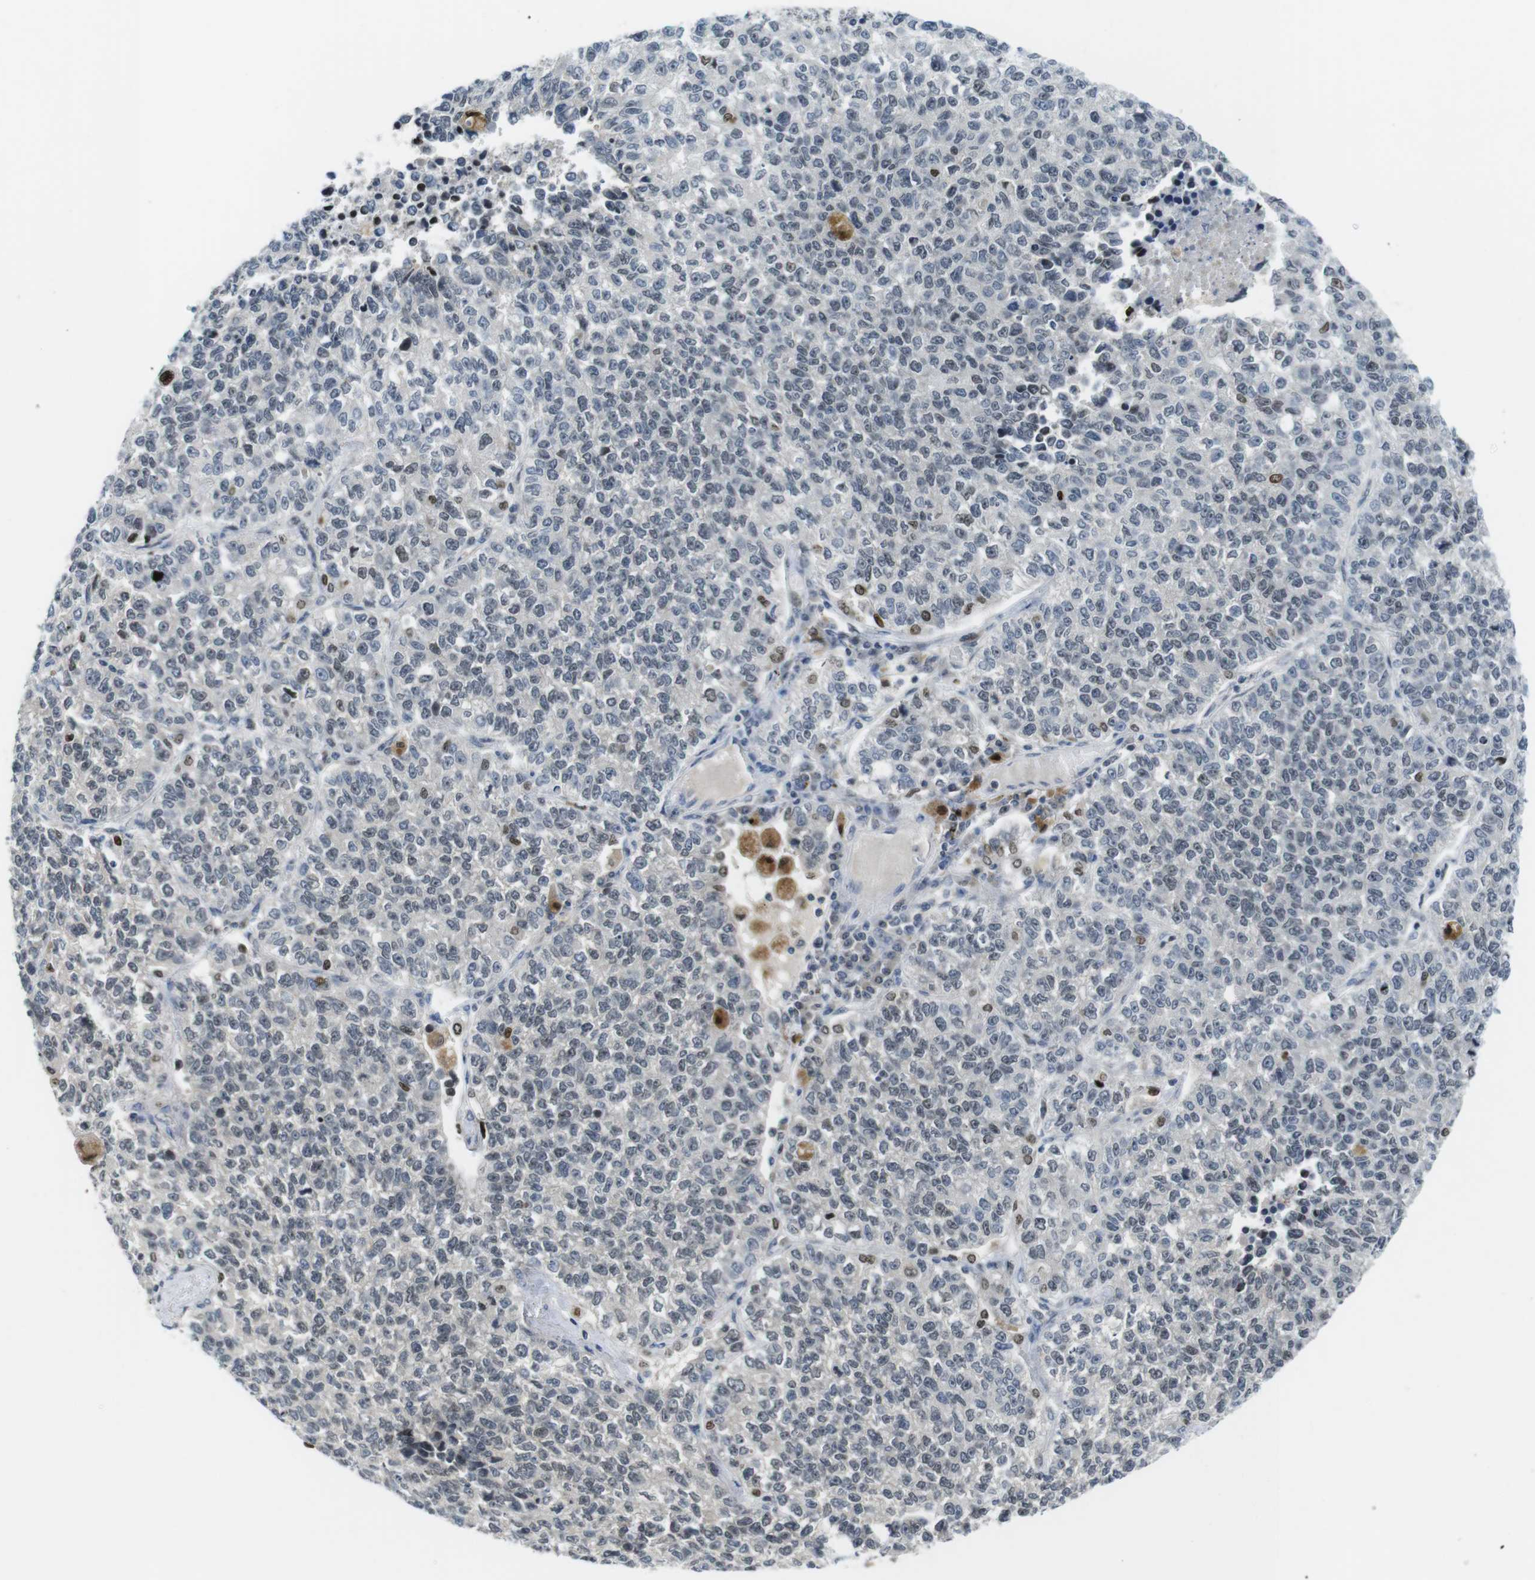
{"staining": {"intensity": "negative", "quantity": "none", "location": "none"}, "tissue": "lung cancer", "cell_type": "Tumor cells", "image_type": "cancer", "snomed": [{"axis": "morphology", "description": "Adenocarcinoma, NOS"}, {"axis": "topography", "description": "Lung"}], "caption": "Image shows no protein staining in tumor cells of lung cancer (adenocarcinoma) tissue.", "gene": "RCC1", "patient": {"sex": "male", "age": 49}}